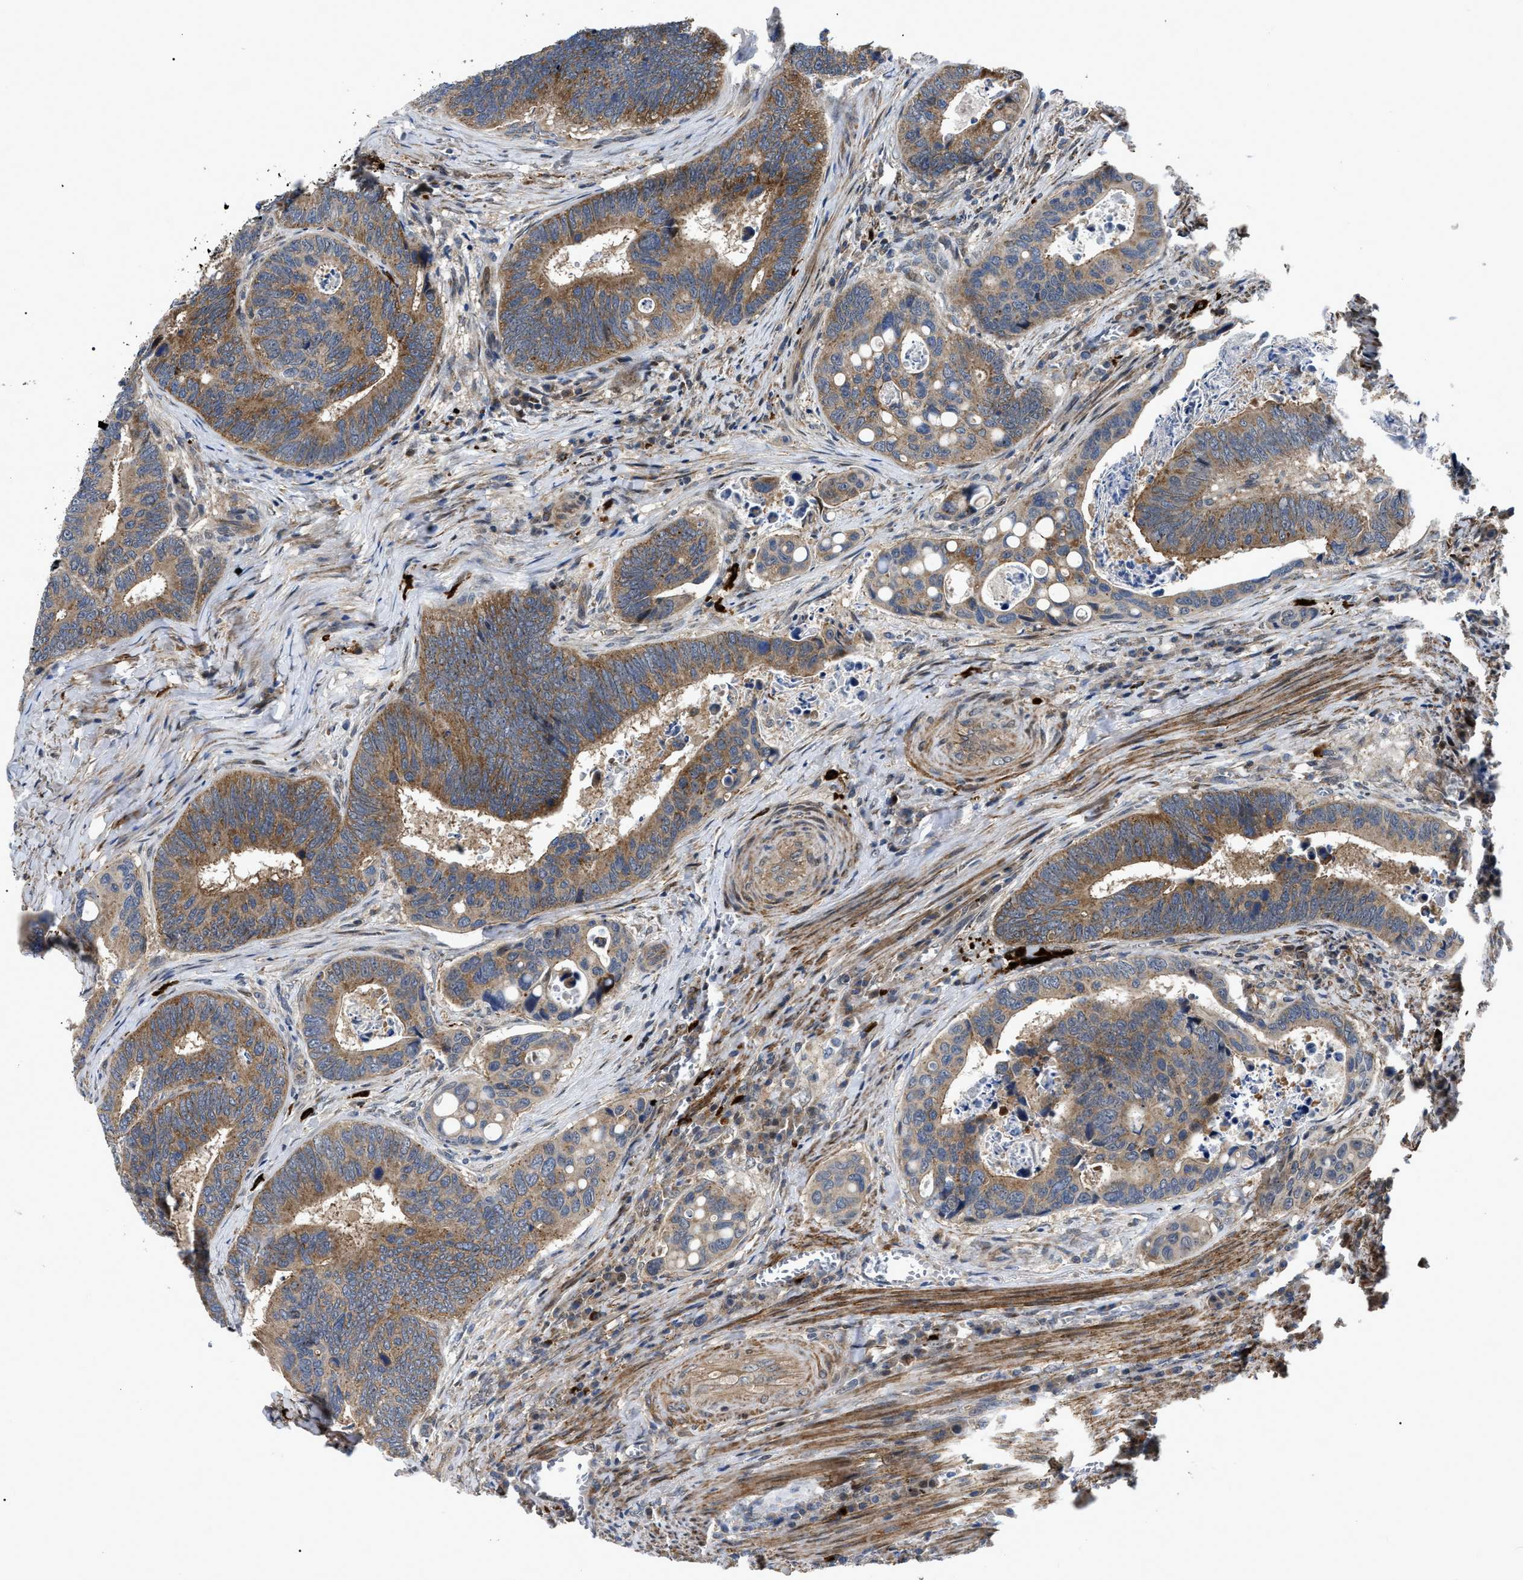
{"staining": {"intensity": "moderate", "quantity": ">75%", "location": "cytoplasmic/membranous"}, "tissue": "colorectal cancer", "cell_type": "Tumor cells", "image_type": "cancer", "snomed": [{"axis": "morphology", "description": "Inflammation, NOS"}, {"axis": "morphology", "description": "Adenocarcinoma, NOS"}, {"axis": "topography", "description": "Colon"}], "caption": "Immunohistochemistry photomicrograph of adenocarcinoma (colorectal) stained for a protein (brown), which exhibits medium levels of moderate cytoplasmic/membranous positivity in approximately >75% of tumor cells.", "gene": "PPWD1", "patient": {"sex": "male", "age": 72}}